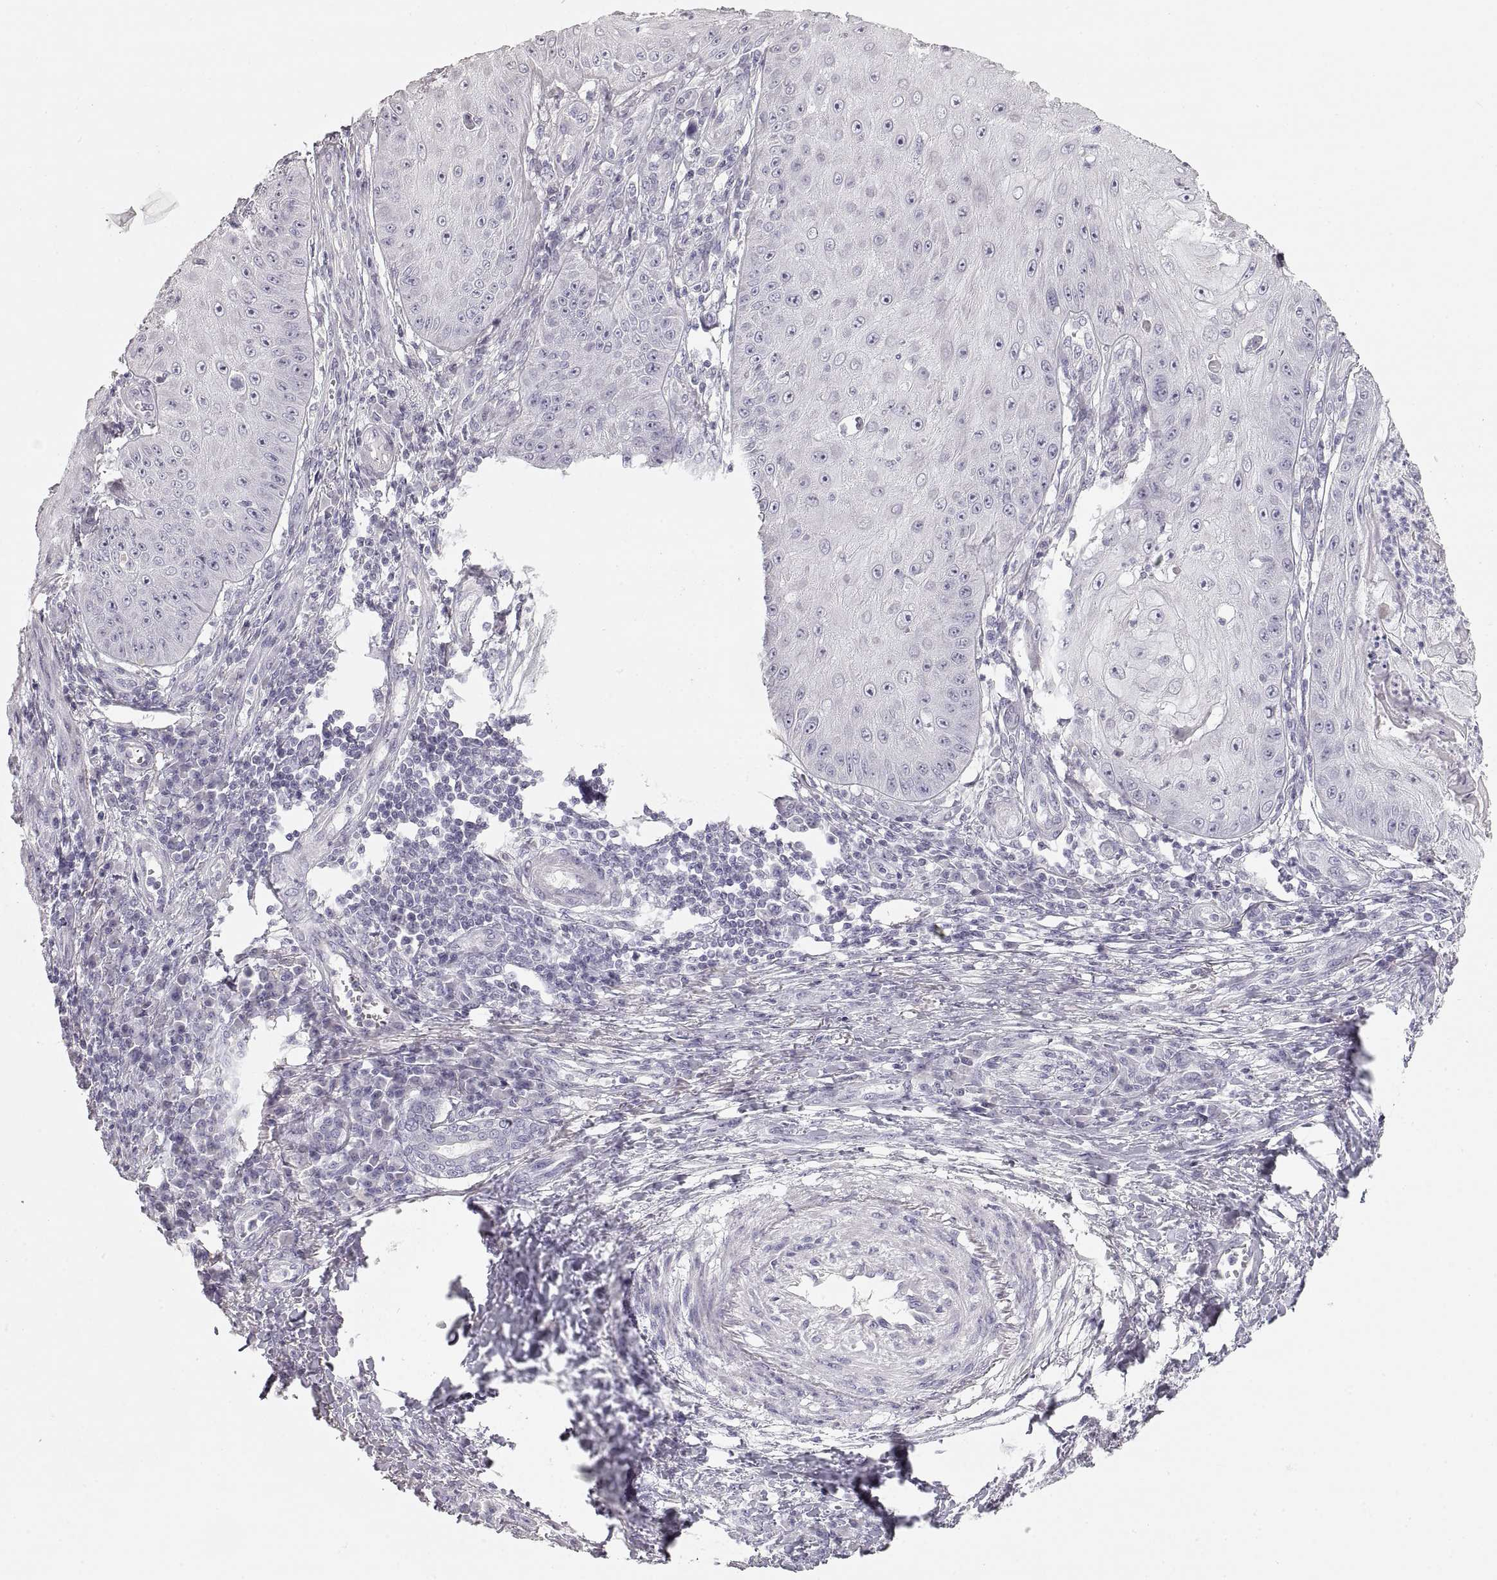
{"staining": {"intensity": "negative", "quantity": "none", "location": "none"}, "tissue": "skin cancer", "cell_type": "Tumor cells", "image_type": "cancer", "snomed": [{"axis": "morphology", "description": "Squamous cell carcinoma, NOS"}, {"axis": "topography", "description": "Skin"}], "caption": "An immunohistochemistry photomicrograph of squamous cell carcinoma (skin) is shown. There is no staining in tumor cells of squamous cell carcinoma (skin). (DAB immunohistochemistry visualized using brightfield microscopy, high magnification).", "gene": "ZP3", "patient": {"sex": "male", "age": 70}}